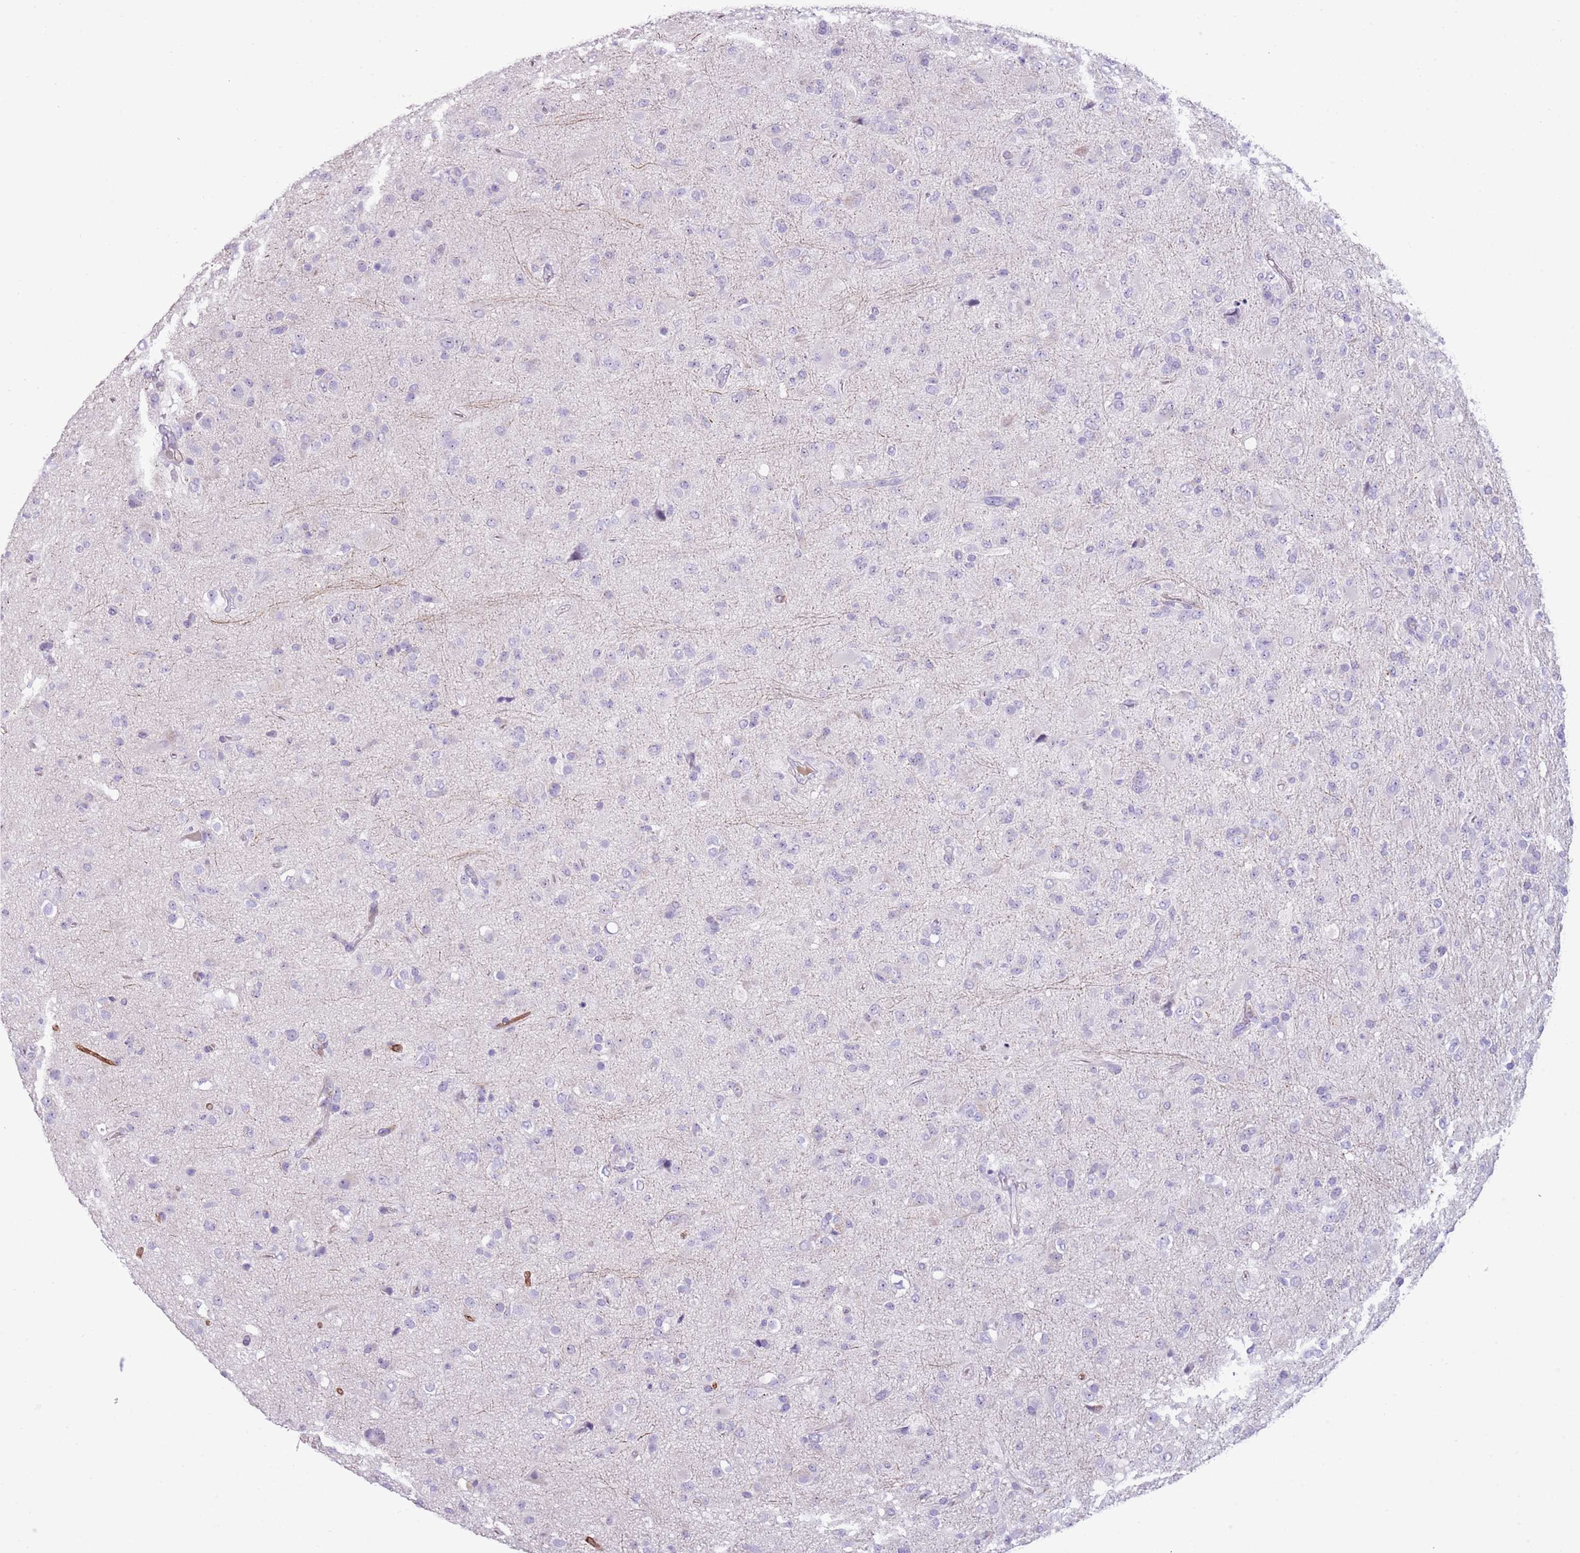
{"staining": {"intensity": "negative", "quantity": "none", "location": "none"}, "tissue": "glioma", "cell_type": "Tumor cells", "image_type": "cancer", "snomed": [{"axis": "morphology", "description": "Glioma, malignant, Low grade"}, {"axis": "topography", "description": "Brain"}], "caption": "This is an IHC micrograph of malignant low-grade glioma. There is no expression in tumor cells.", "gene": "NBPF6", "patient": {"sex": "male", "age": 65}}